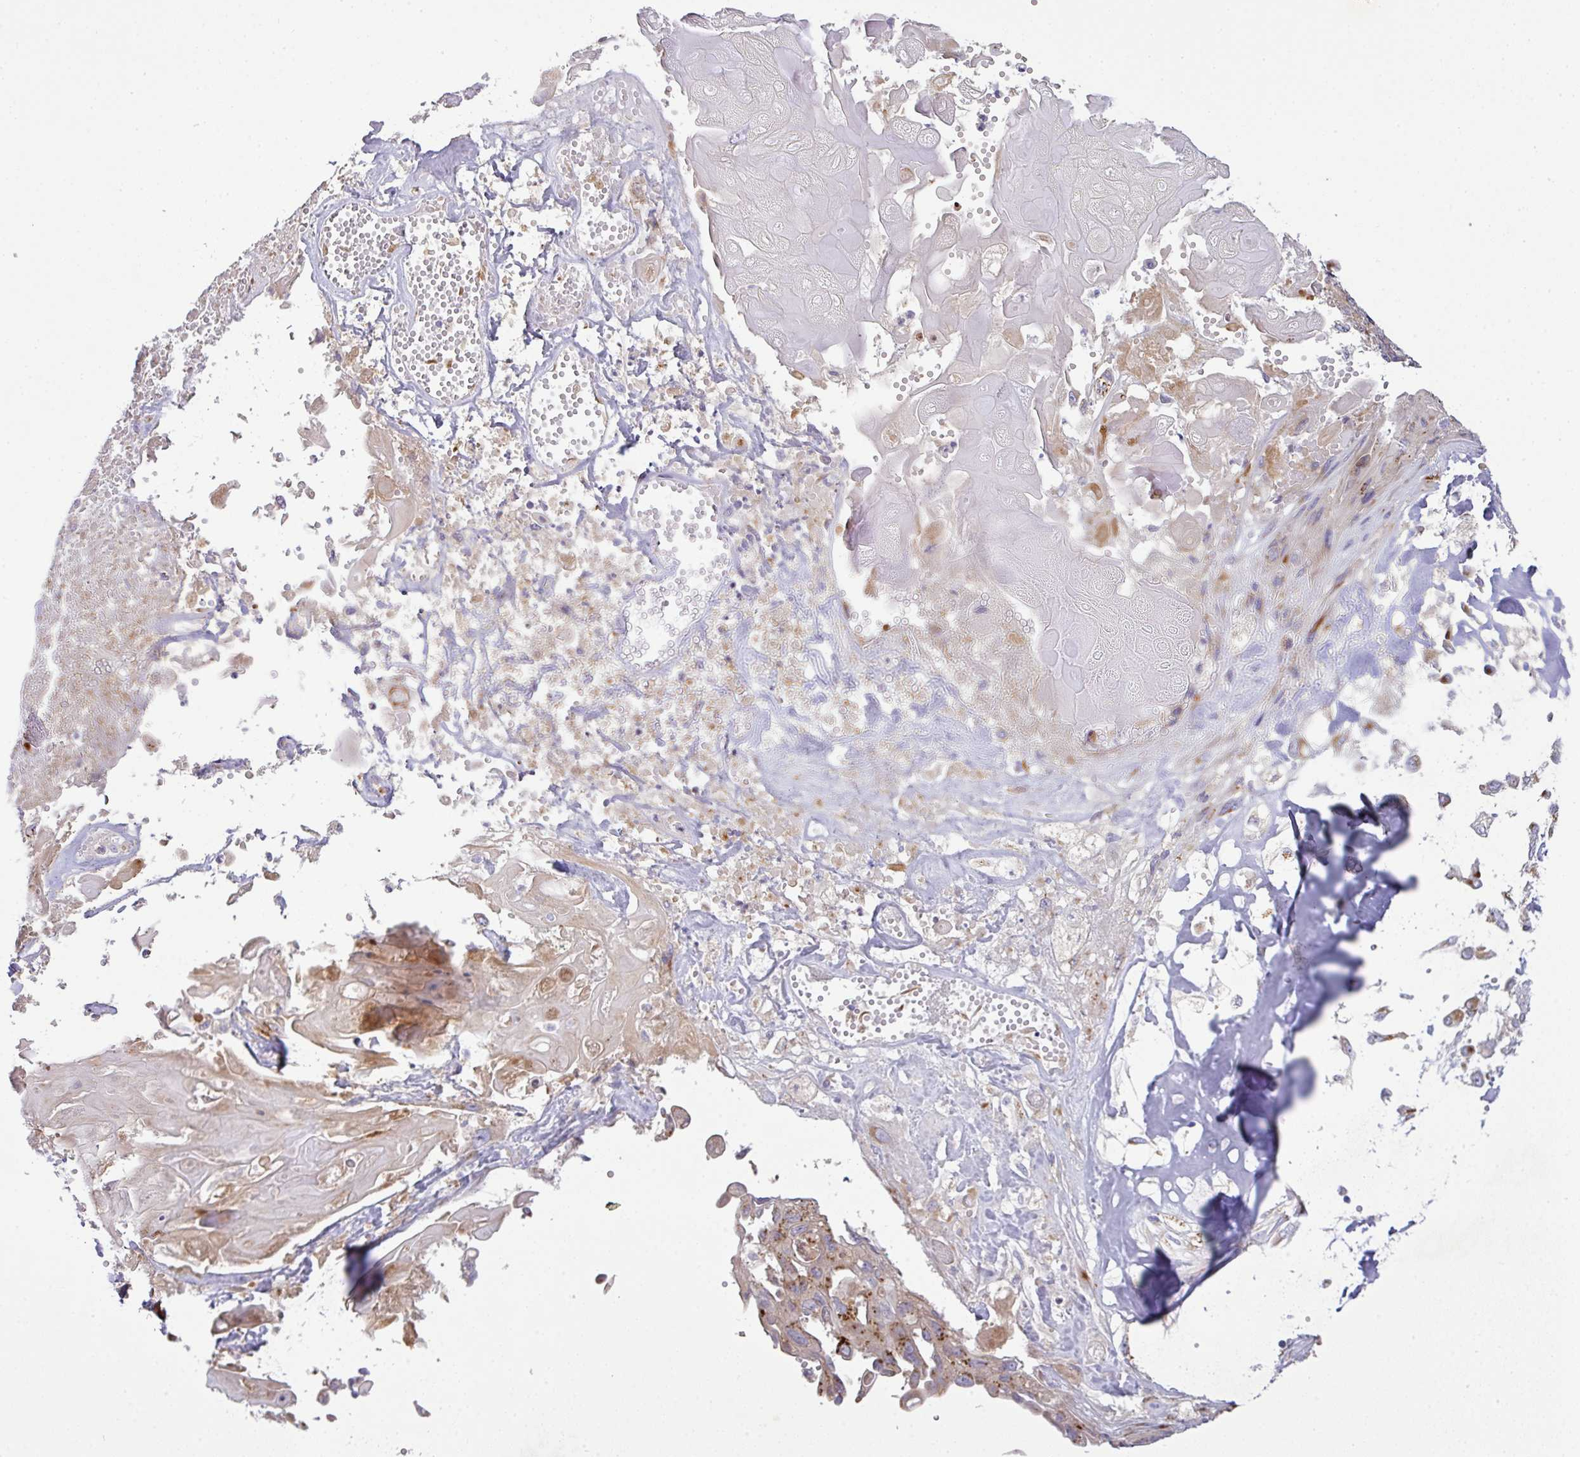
{"staining": {"intensity": "moderate", "quantity": ">75%", "location": "cytoplasmic/membranous"}, "tissue": "endometrial cancer", "cell_type": "Tumor cells", "image_type": "cancer", "snomed": [{"axis": "morphology", "description": "Adenocarcinoma, NOS"}, {"axis": "topography", "description": "Endometrium"}], "caption": "Endometrial cancer (adenocarcinoma) stained with DAB (3,3'-diaminobenzidine) IHC reveals medium levels of moderate cytoplasmic/membranous positivity in approximately >75% of tumor cells. The staining was performed using DAB to visualize the protein expression in brown, while the nuclei were stained in blue with hematoxylin (Magnification: 20x).", "gene": "VTI1A", "patient": {"sex": "female", "age": 32}}